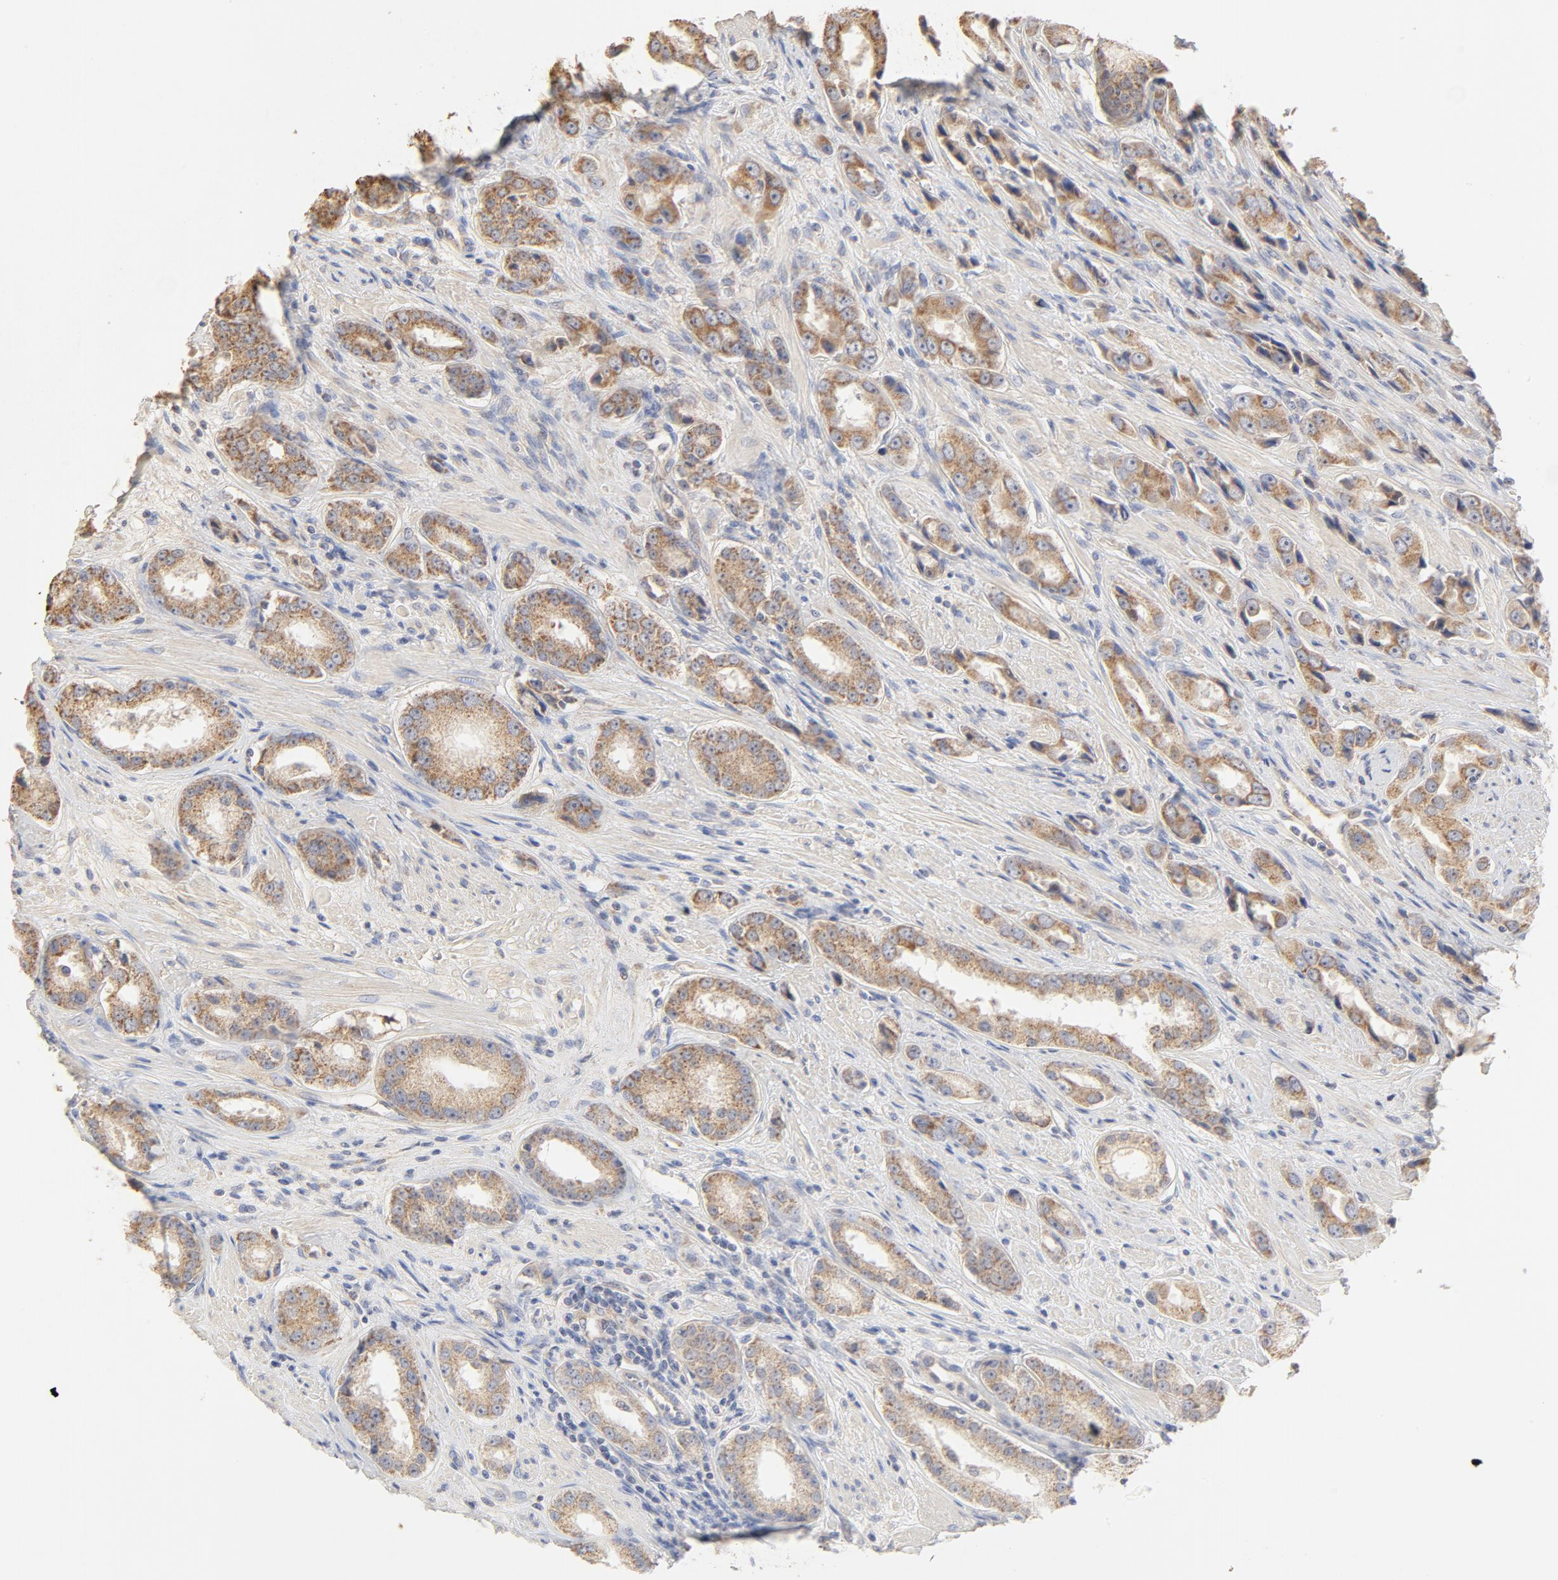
{"staining": {"intensity": "moderate", "quantity": ">75%", "location": "cytoplasmic/membranous"}, "tissue": "prostate cancer", "cell_type": "Tumor cells", "image_type": "cancer", "snomed": [{"axis": "morphology", "description": "Adenocarcinoma, Medium grade"}, {"axis": "topography", "description": "Prostate"}], "caption": "There is medium levels of moderate cytoplasmic/membranous staining in tumor cells of prostate cancer (medium-grade adenocarcinoma), as demonstrated by immunohistochemical staining (brown color).", "gene": "FCGBP", "patient": {"sex": "male", "age": 53}}